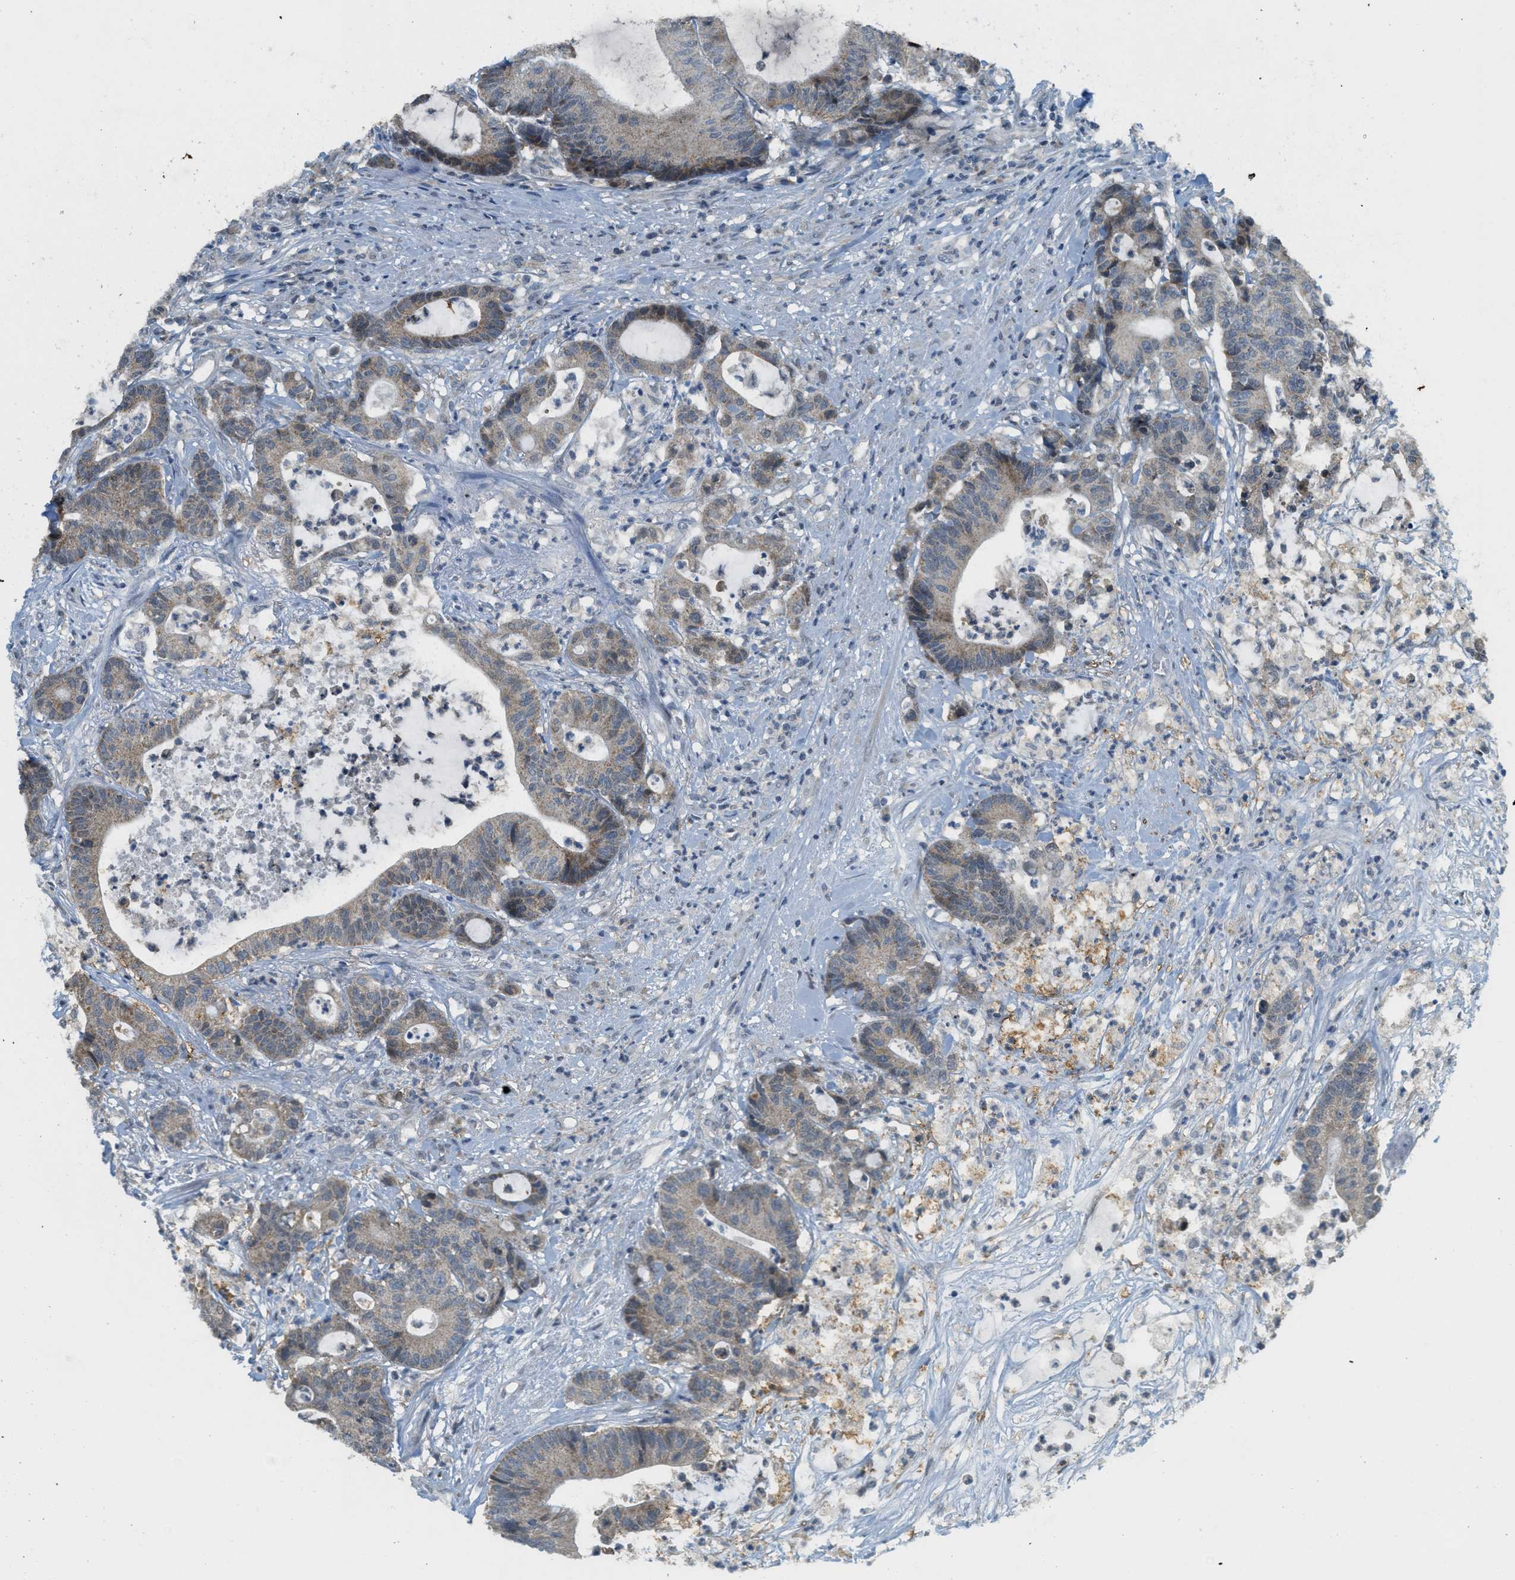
{"staining": {"intensity": "weak", "quantity": "25%-75%", "location": "cytoplasmic/membranous"}, "tissue": "colorectal cancer", "cell_type": "Tumor cells", "image_type": "cancer", "snomed": [{"axis": "morphology", "description": "Adenocarcinoma, NOS"}, {"axis": "topography", "description": "Colon"}], "caption": "Tumor cells reveal weak cytoplasmic/membranous staining in approximately 25%-75% of cells in colorectal adenocarcinoma.", "gene": "TCF20", "patient": {"sex": "female", "age": 84}}